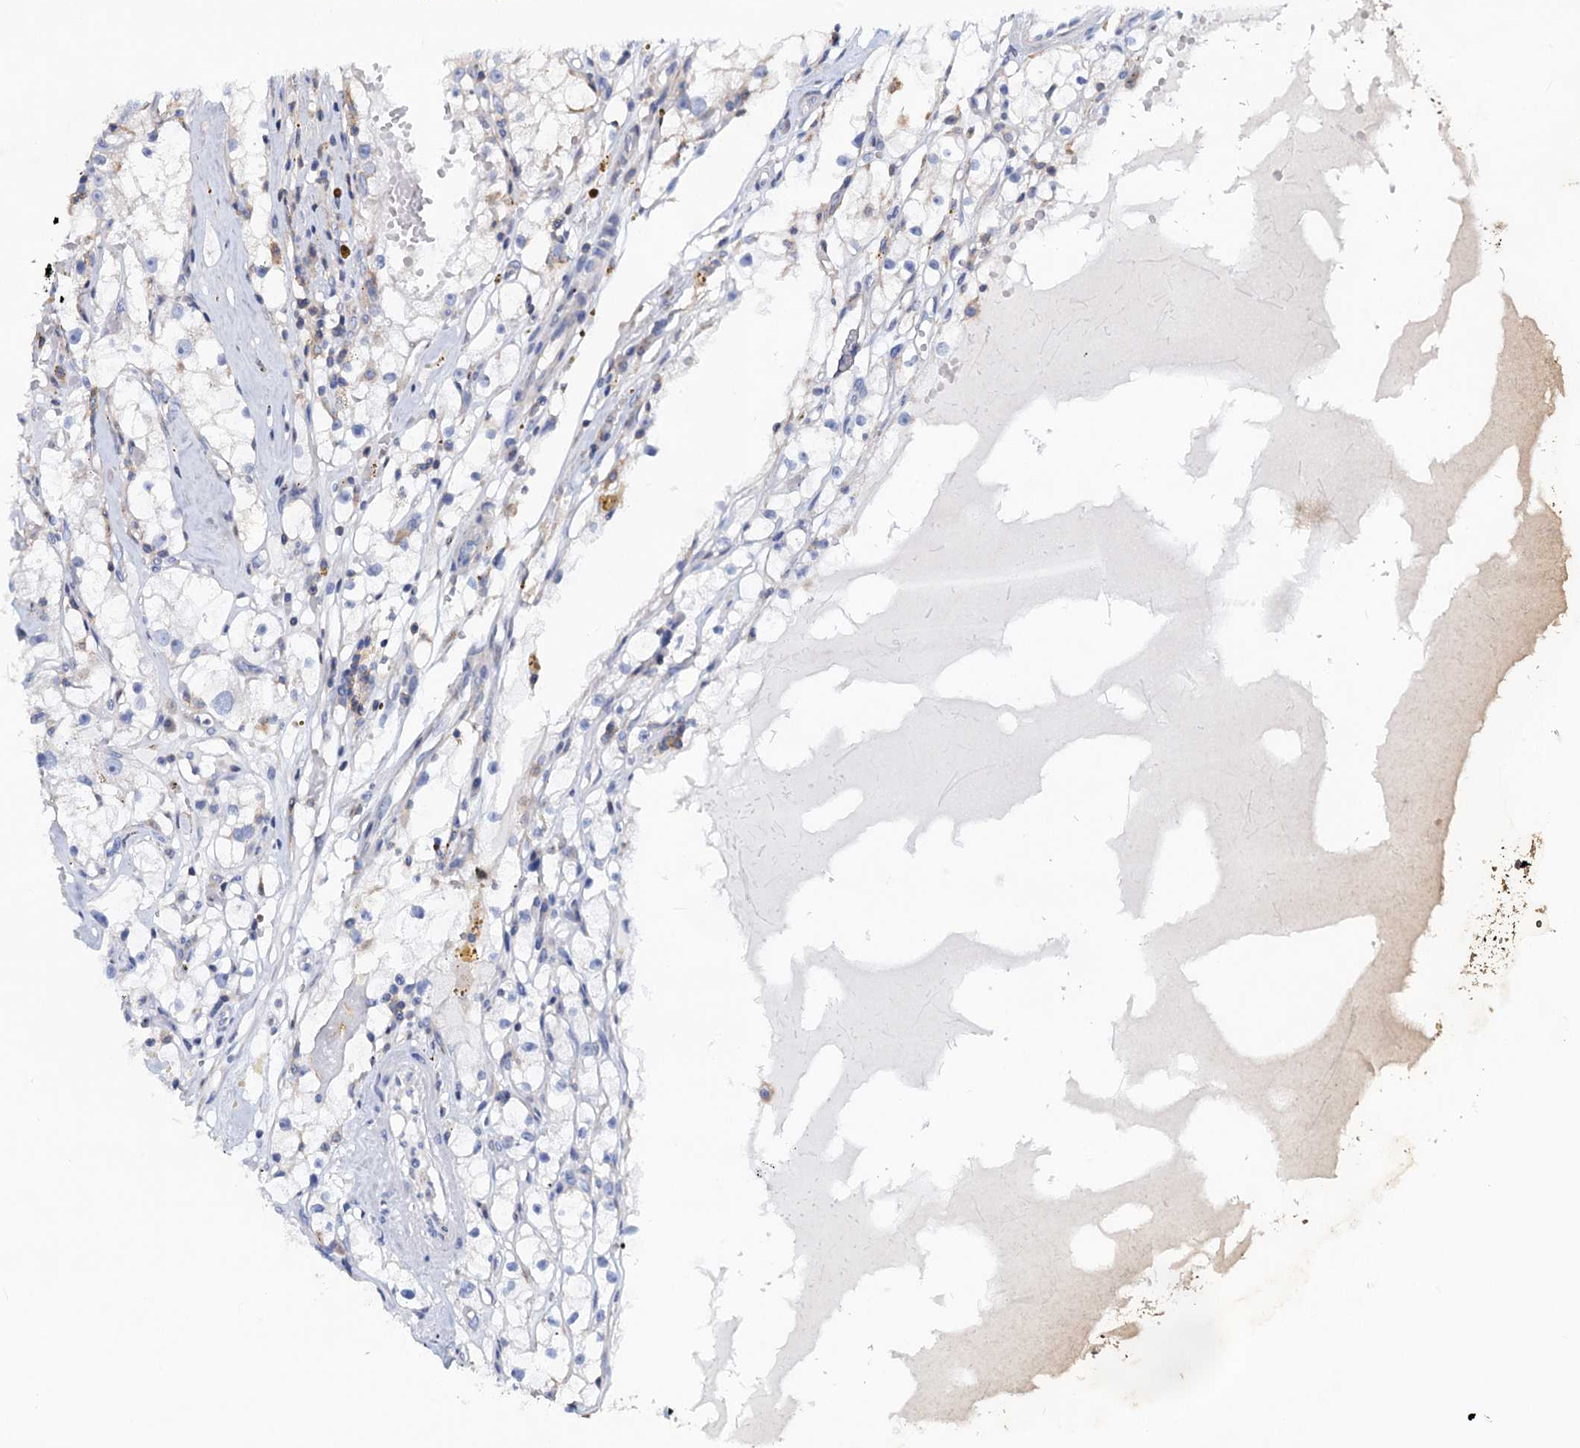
{"staining": {"intensity": "negative", "quantity": "none", "location": "none"}, "tissue": "renal cancer", "cell_type": "Tumor cells", "image_type": "cancer", "snomed": [{"axis": "morphology", "description": "Adenocarcinoma, NOS"}, {"axis": "topography", "description": "Kidney"}], "caption": "The micrograph shows no staining of tumor cells in renal cancer.", "gene": "LRCH4", "patient": {"sex": "male", "age": 56}}